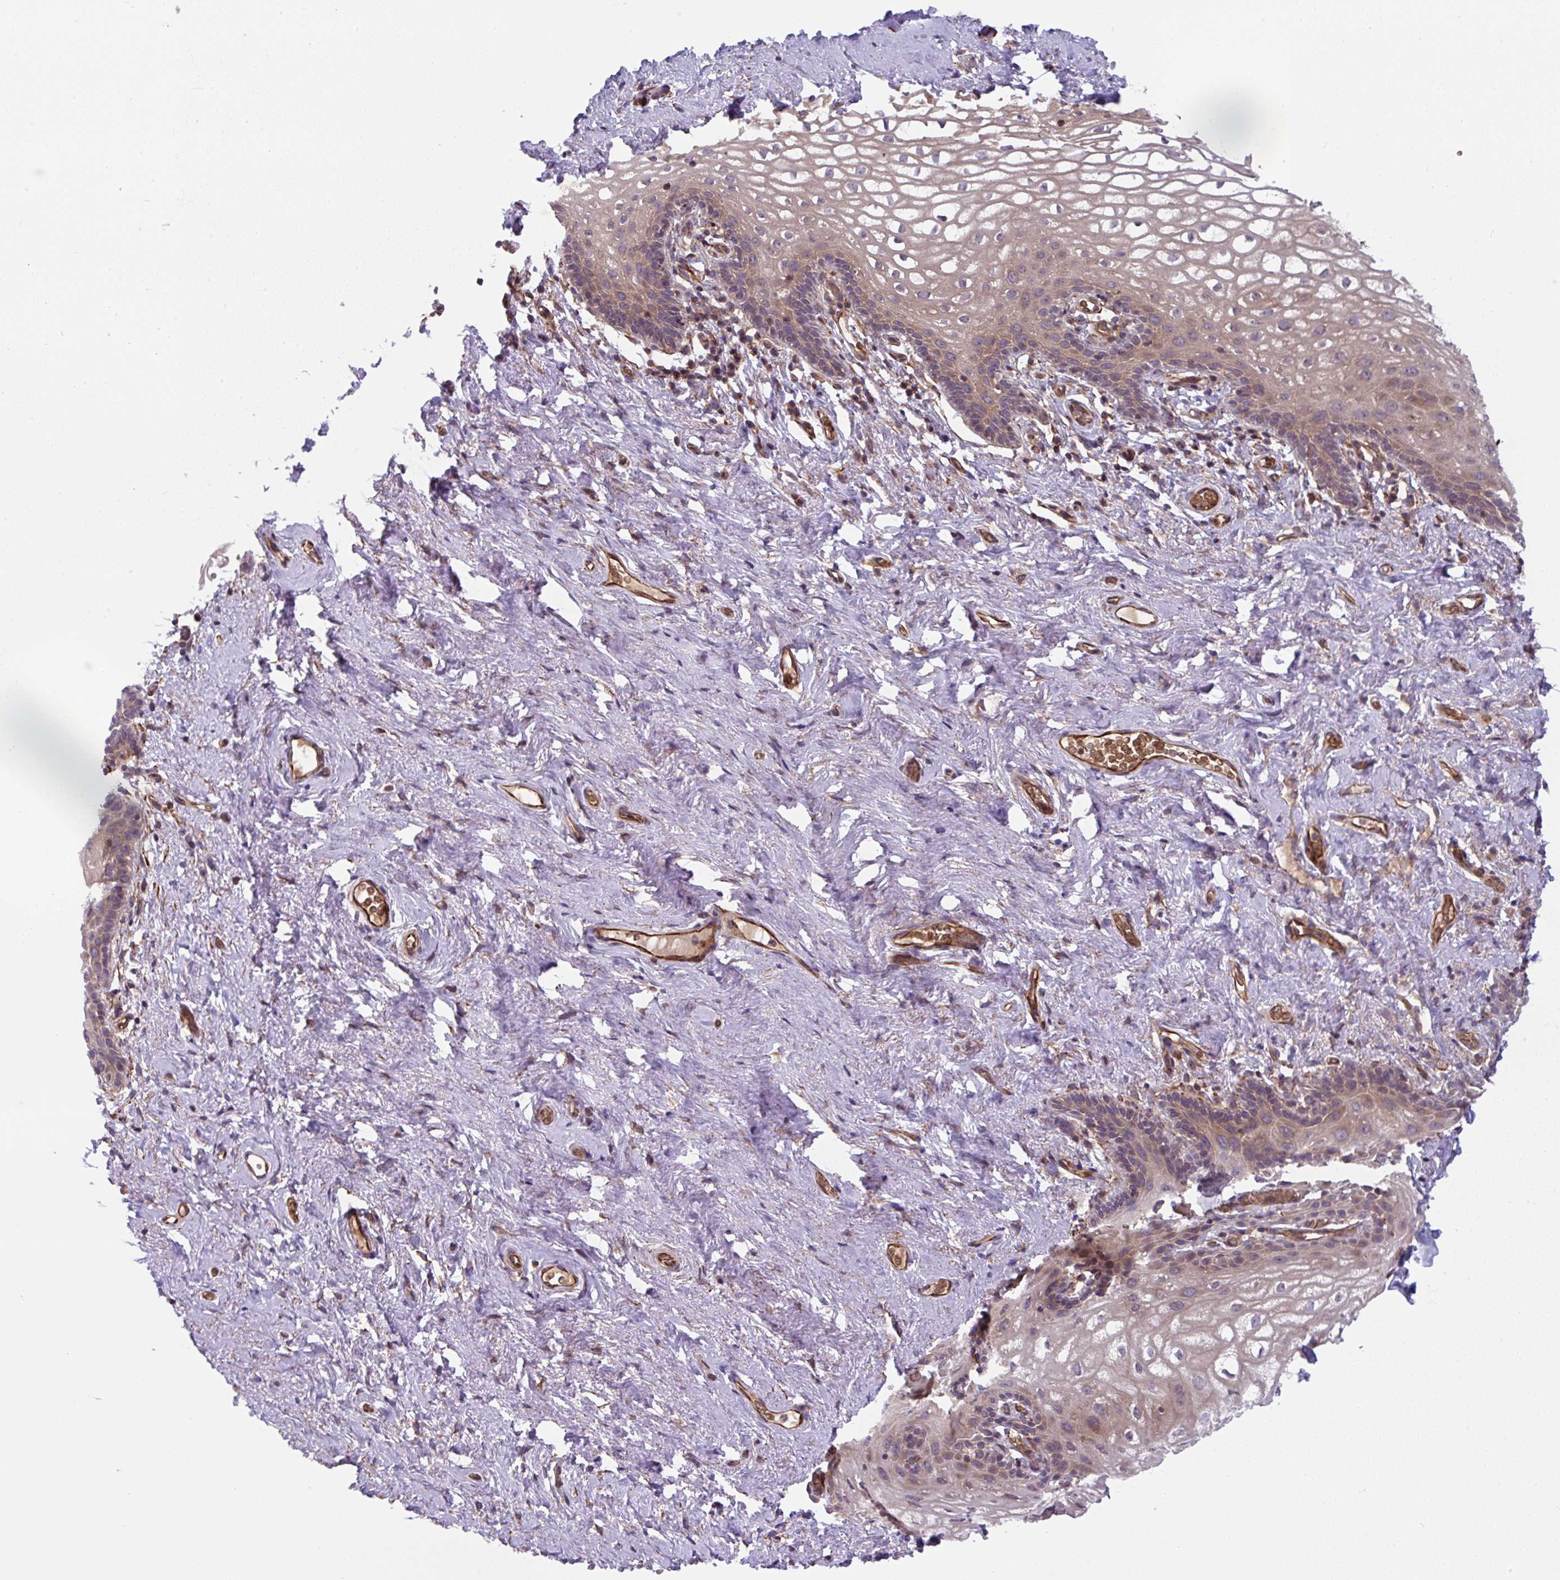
{"staining": {"intensity": "moderate", "quantity": "25%-75%", "location": "cytoplasmic/membranous"}, "tissue": "vagina", "cell_type": "Squamous epithelial cells", "image_type": "normal", "snomed": [{"axis": "morphology", "description": "Normal tissue, NOS"}, {"axis": "topography", "description": "Vagina"}, {"axis": "topography", "description": "Peripheral nerve tissue"}], "caption": "Immunohistochemical staining of unremarkable vagina displays 25%-75% levels of moderate cytoplasmic/membranous protein positivity in about 25%-75% of squamous epithelial cells.", "gene": "APOBEC3D", "patient": {"sex": "female", "age": 71}}